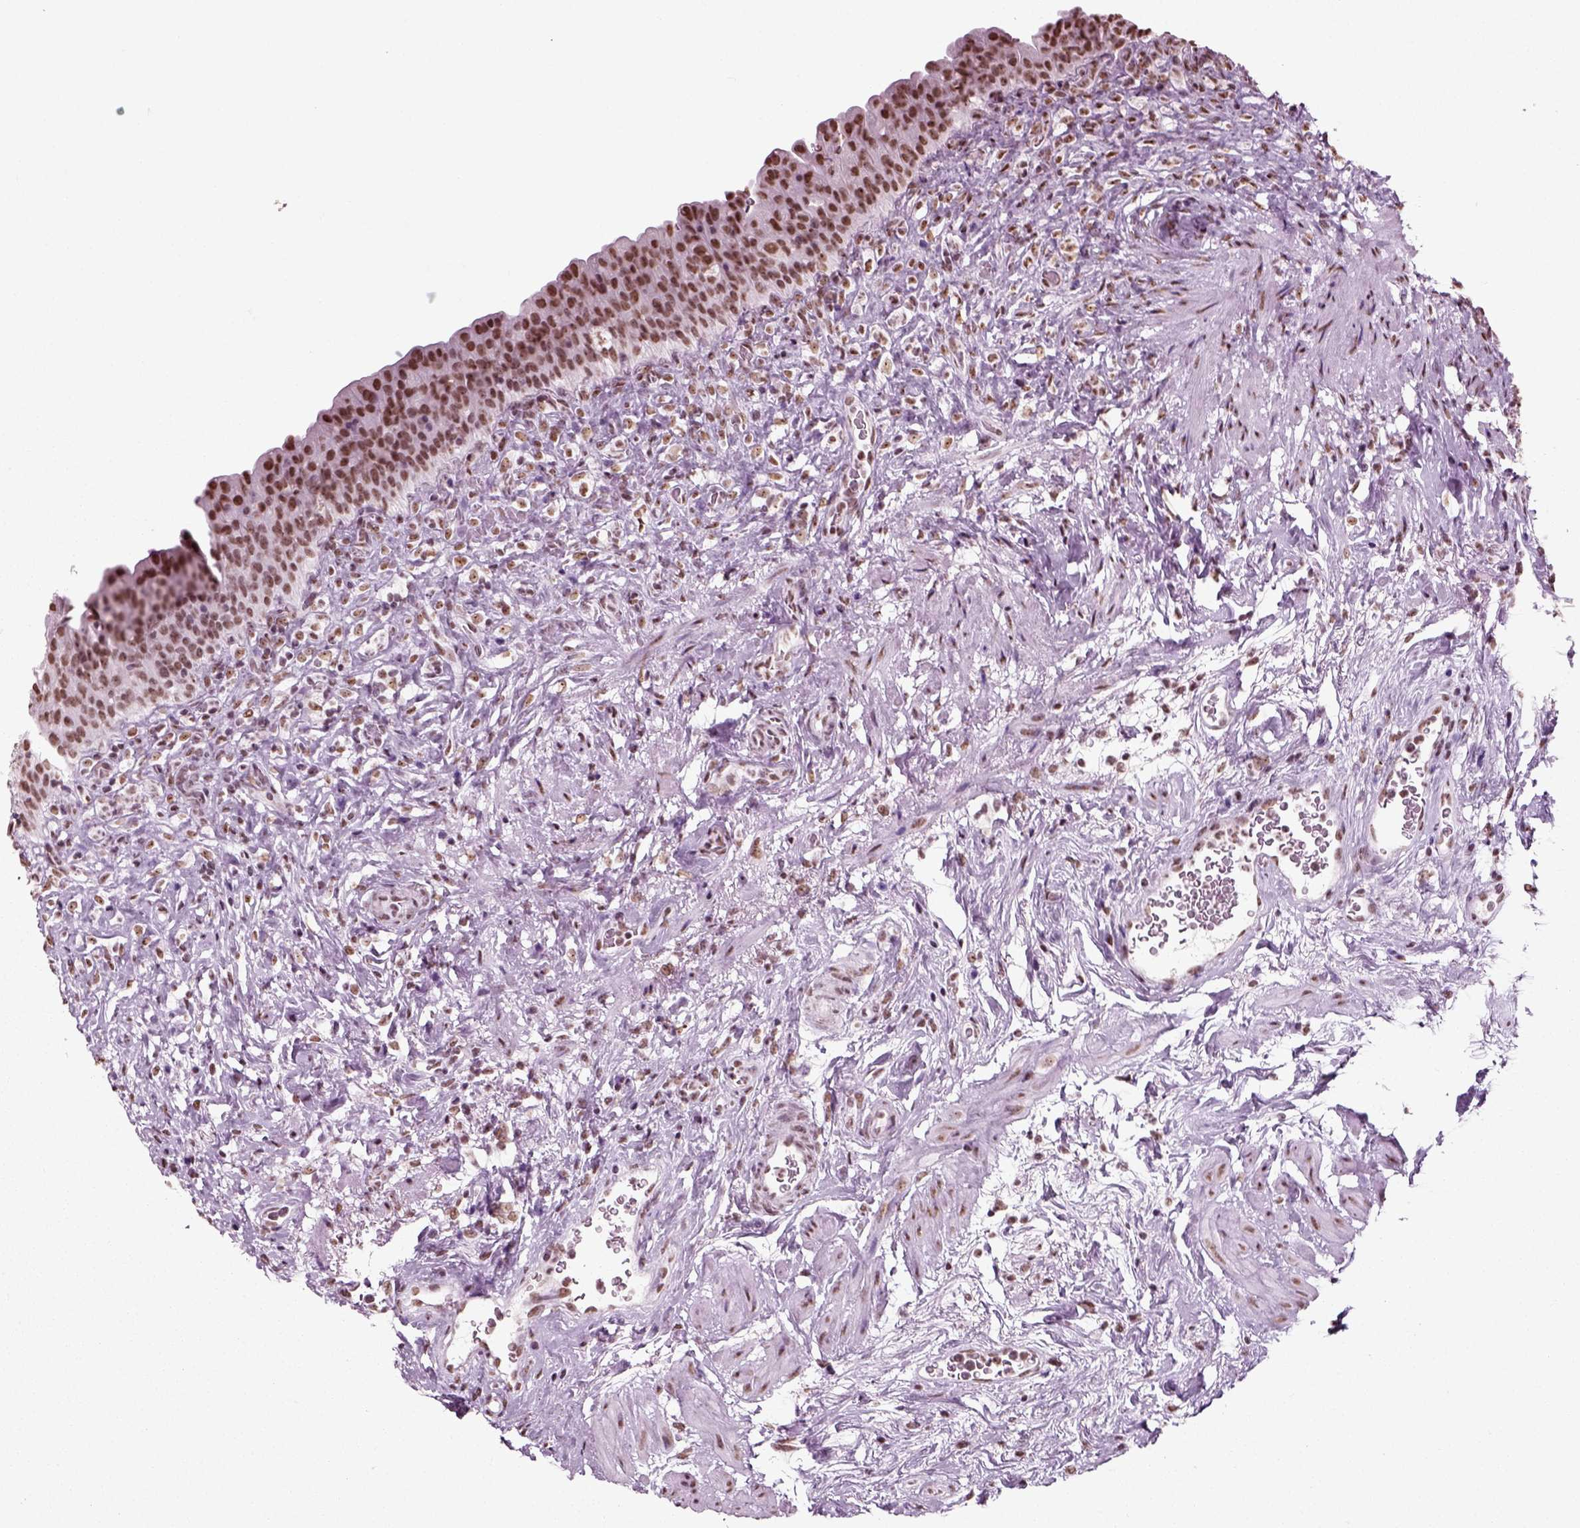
{"staining": {"intensity": "moderate", "quantity": ">75%", "location": "nuclear"}, "tissue": "urinary bladder", "cell_type": "Urothelial cells", "image_type": "normal", "snomed": [{"axis": "morphology", "description": "Normal tissue, NOS"}, {"axis": "topography", "description": "Urinary bladder"}], "caption": "Urinary bladder was stained to show a protein in brown. There is medium levels of moderate nuclear staining in approximately >75% of urothelial cells. (DAB (3,3'-diaminobenzidine) IHC, brown staining for protein, blue staining for nuclei).", "gene": "POLR1H", "patient": {"sex": "male", "age": 76}}